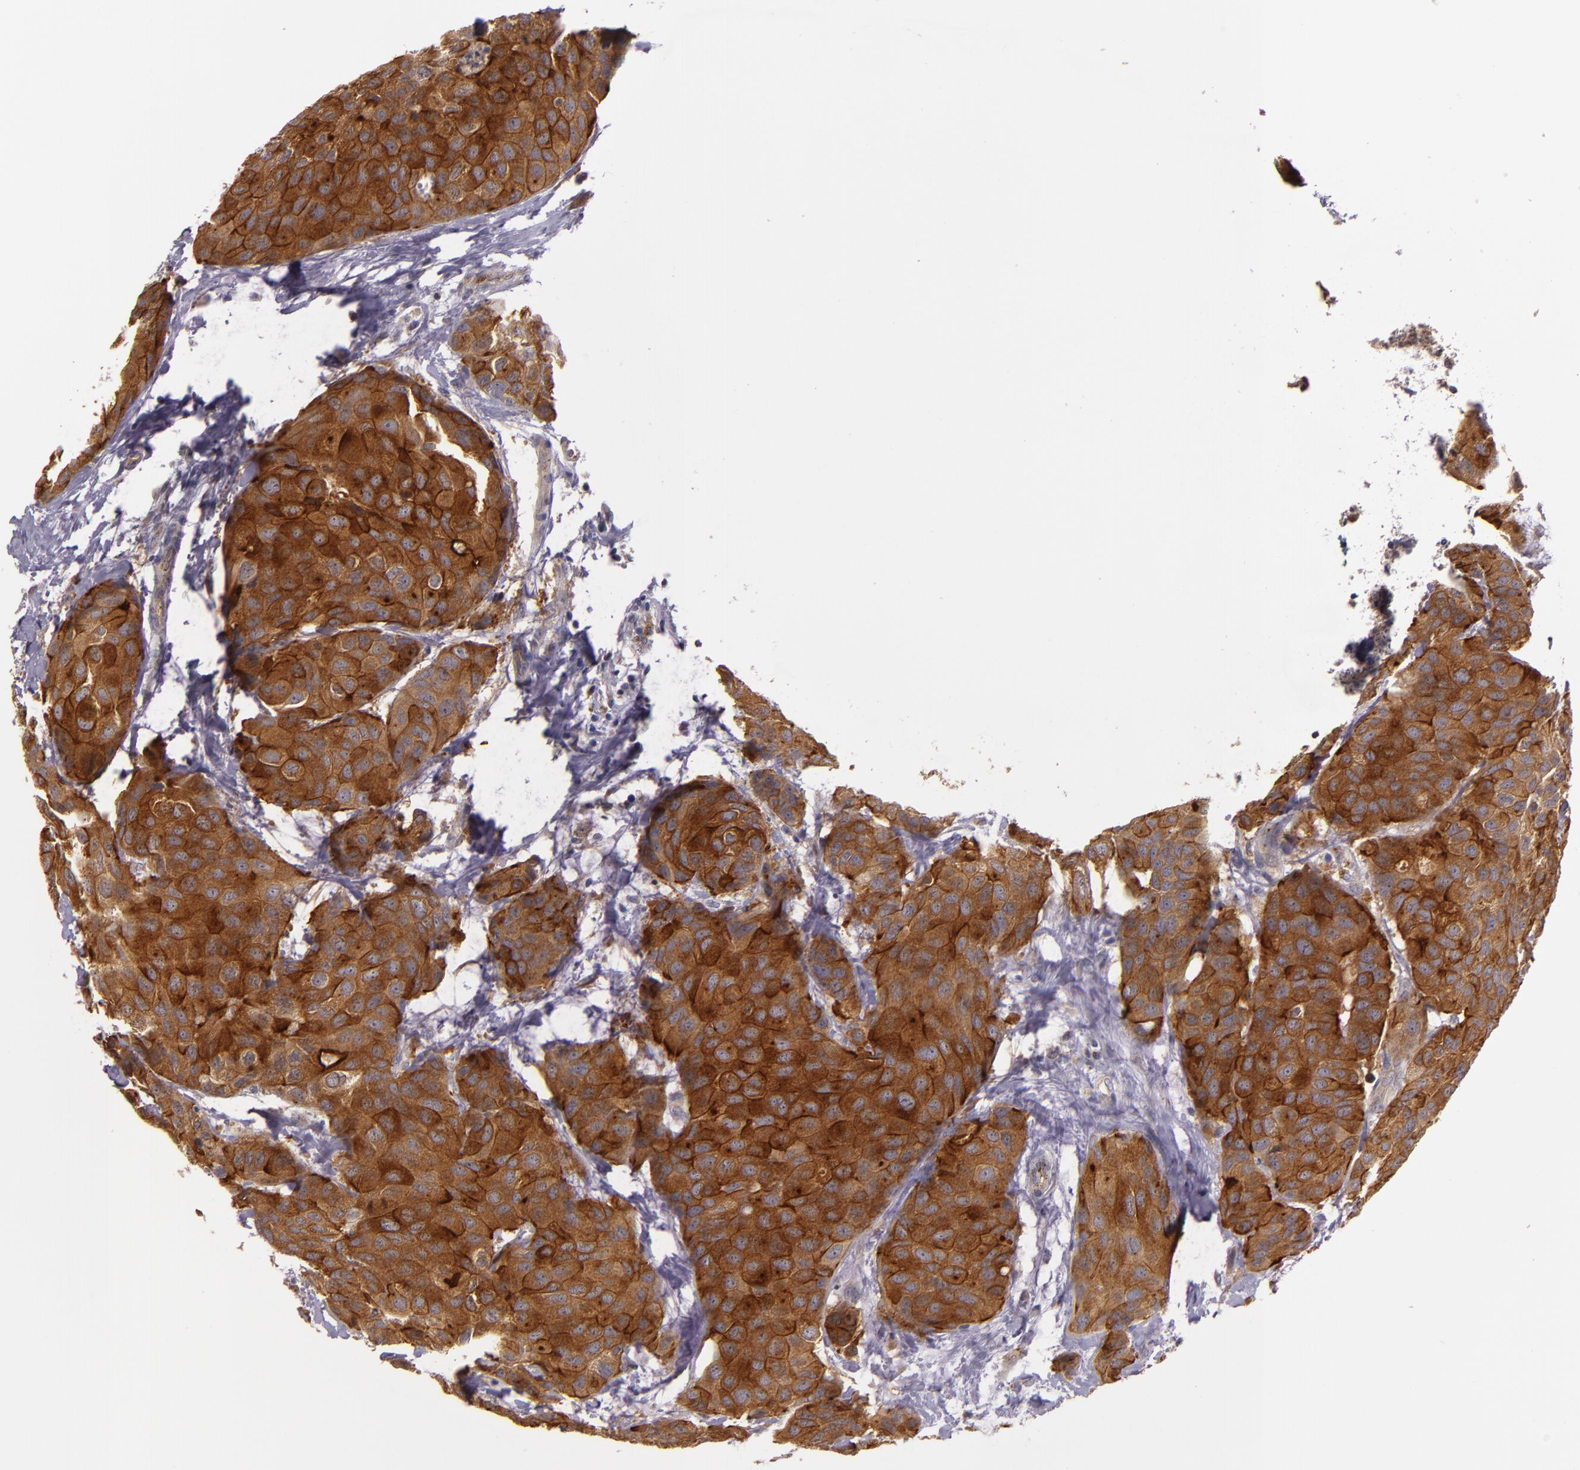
{"staining": {"intensity": "strong", "quantity": ">75%", "location": "cytoplasmic/membranous"}, "tissue": "breast cancer", "cell_type": "Tumor cells", "image_type": "cancer", "snomed": [{"axis": "morphology", "description": "Duct carcinoma"}, {"axis": "topography", "description": "Breast"}], "caption": "Immunohistochemistry of human breast cancer demonstrates high levels of strong cytoplasmic/membranous expression in about >75% of tumor cells. The staining was performed using DAB (3,3'-diaminobenzidine) to visualize the protein expression in brown, while the nuclei were stained in blue with hematoxylin (Magnification: 20x).", "gene": "SYTL4", "patient": {"sex": "female", "age": 68}}